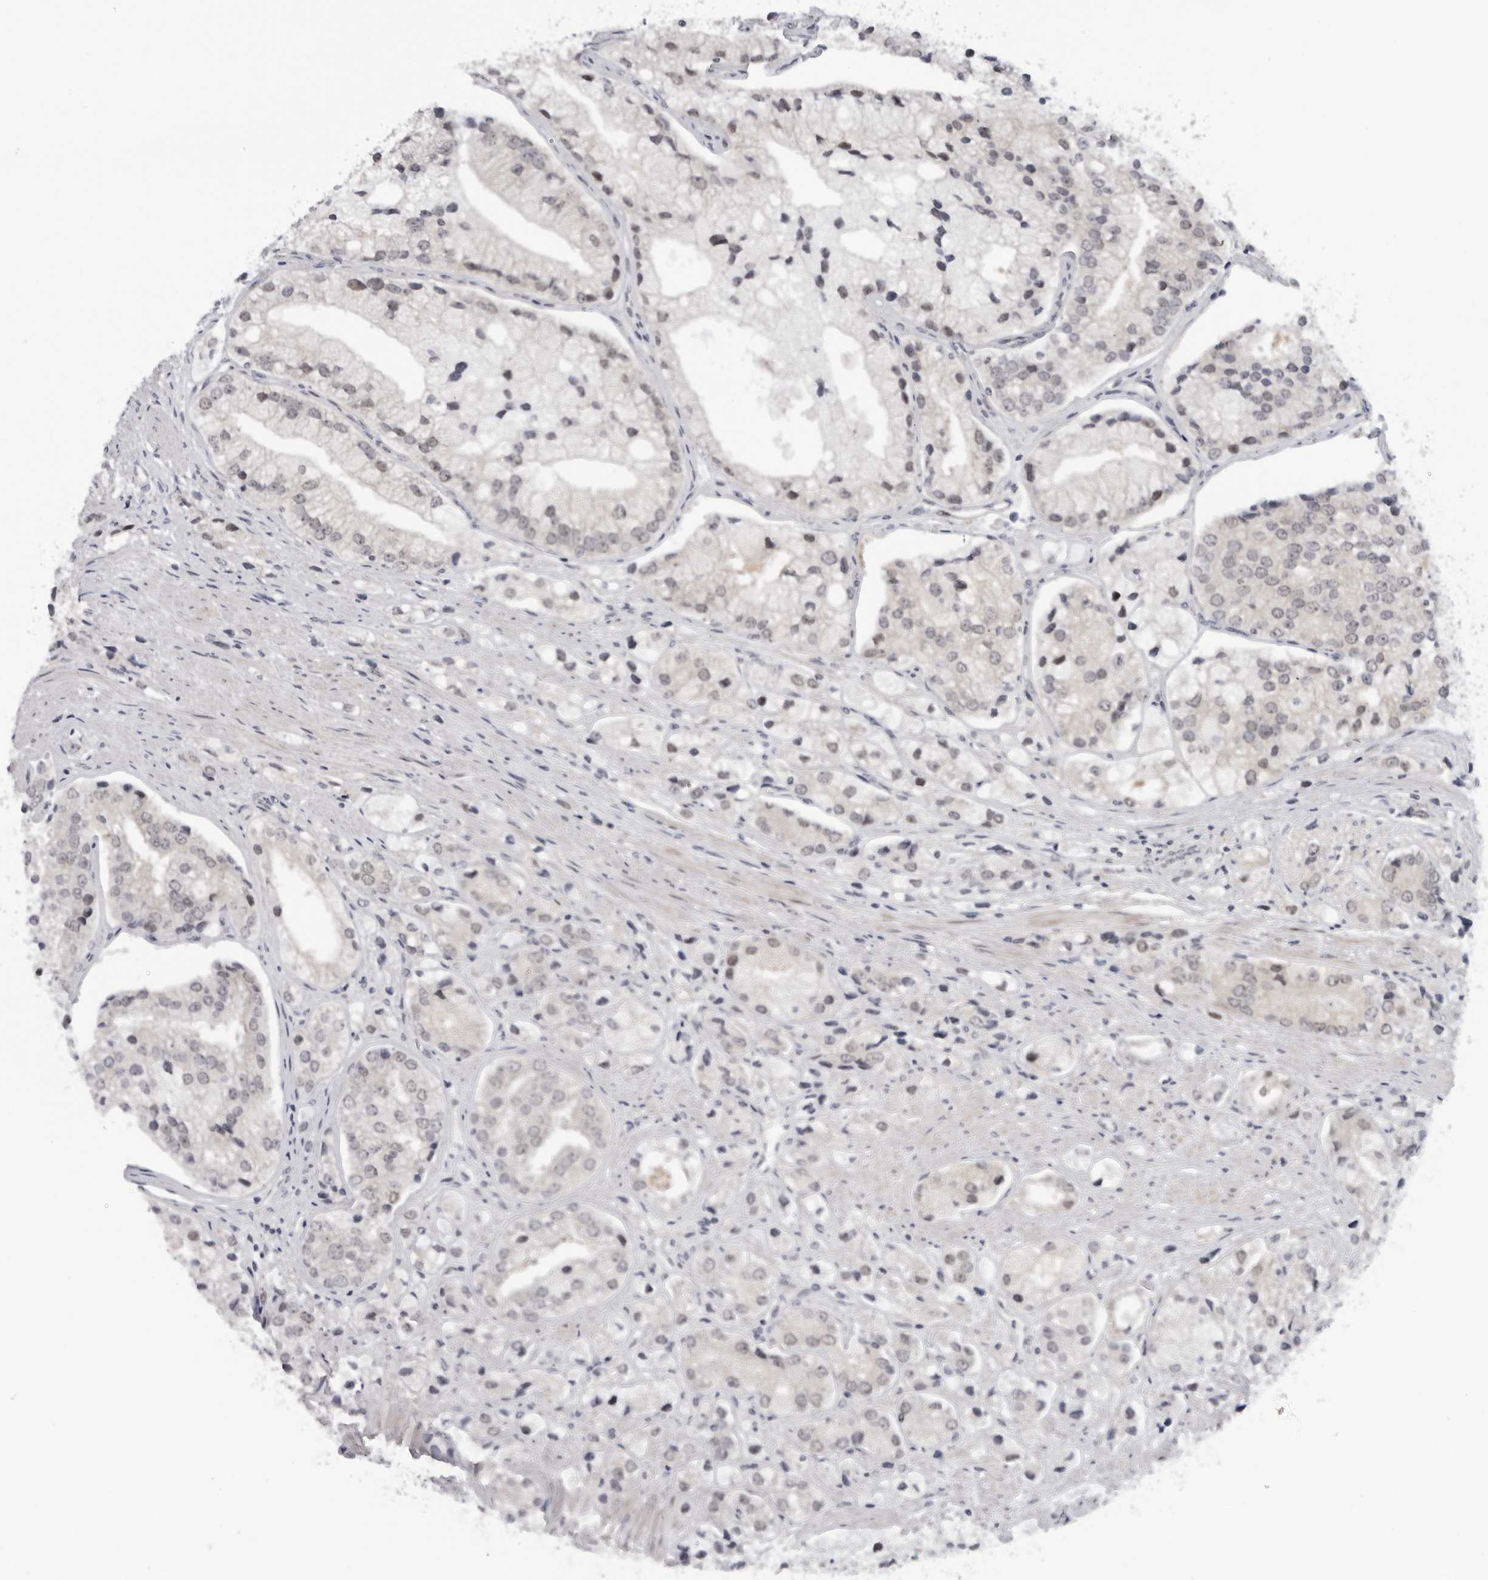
{"staining": {"intensity": "weak", "quantity": "<25%", "location": "nuclear"}, "tissue": "prostate cancer", "cell_type": "Tumor cells", "image_type": "cancer", "snomed": [{"axis": "morphology", "description": "Adenocarcinoma, High grade"}, {"axis": "topography", "description": "Prostate"}], "caption": "Tumor cells show no significant staining in prostate cancer.", "gene": "ALPK2", "patient": {"sex": "male", "age": 50}}